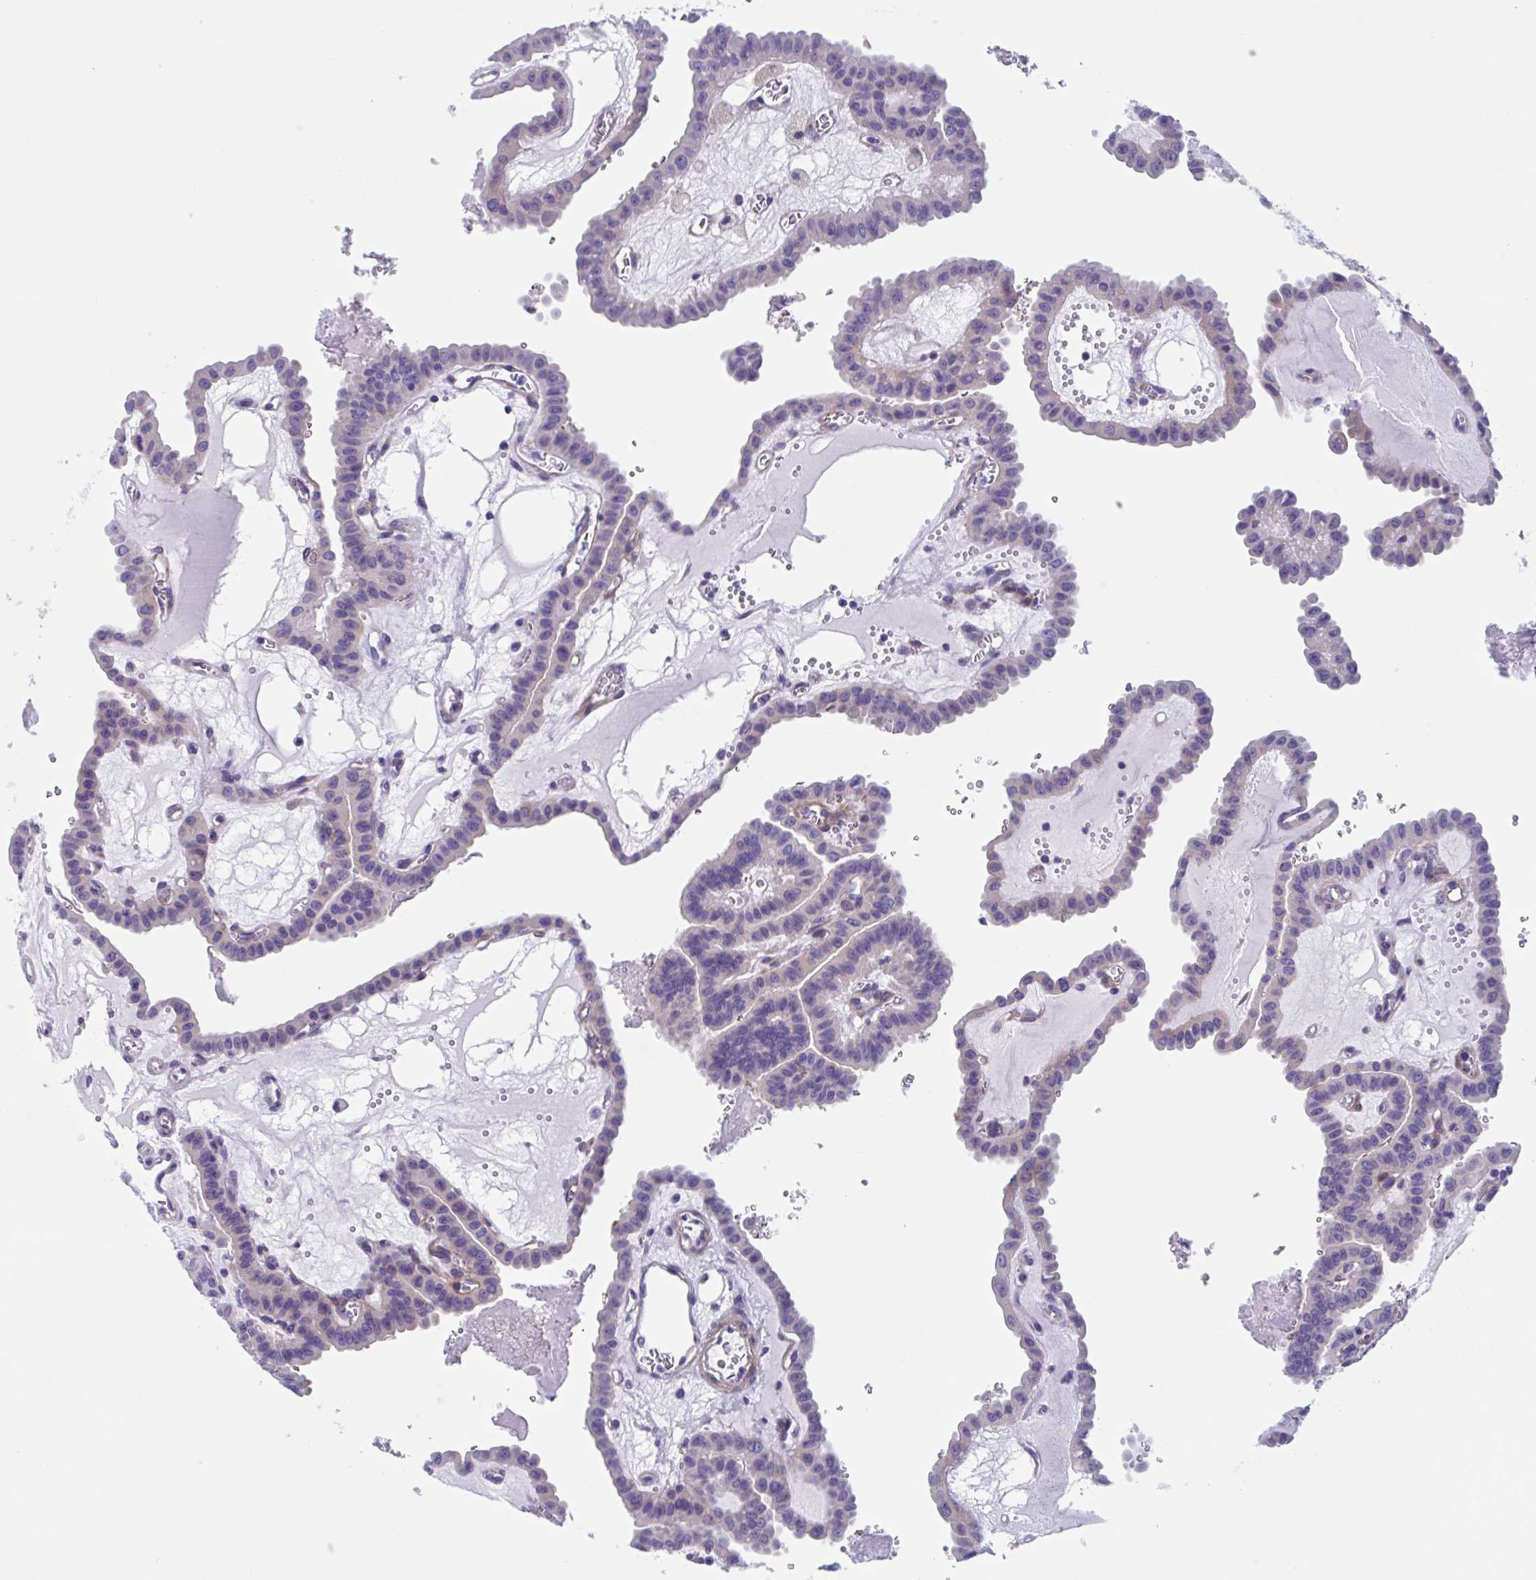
{"staining": {"intensity": "negative", "quantity": "none", "location": "none"}, "tissue": "thyroid cancer", "cell_type": "Tumor cells", "image_type": "cancer", "snomed": [{"axis": "morphology", "description": "Papillary adenocarcinoma, NOS"}, {"axis": "topography", "description": "Thyroid gland"}], "caption": "High power microscopy photomicrograph of an immunohistochemistry (IHC) image of thyroid cancer, revealing no significant positivity in tumor cells.", "gene": "LPIN3", "patient": {"sex": "male", "age": 87}}